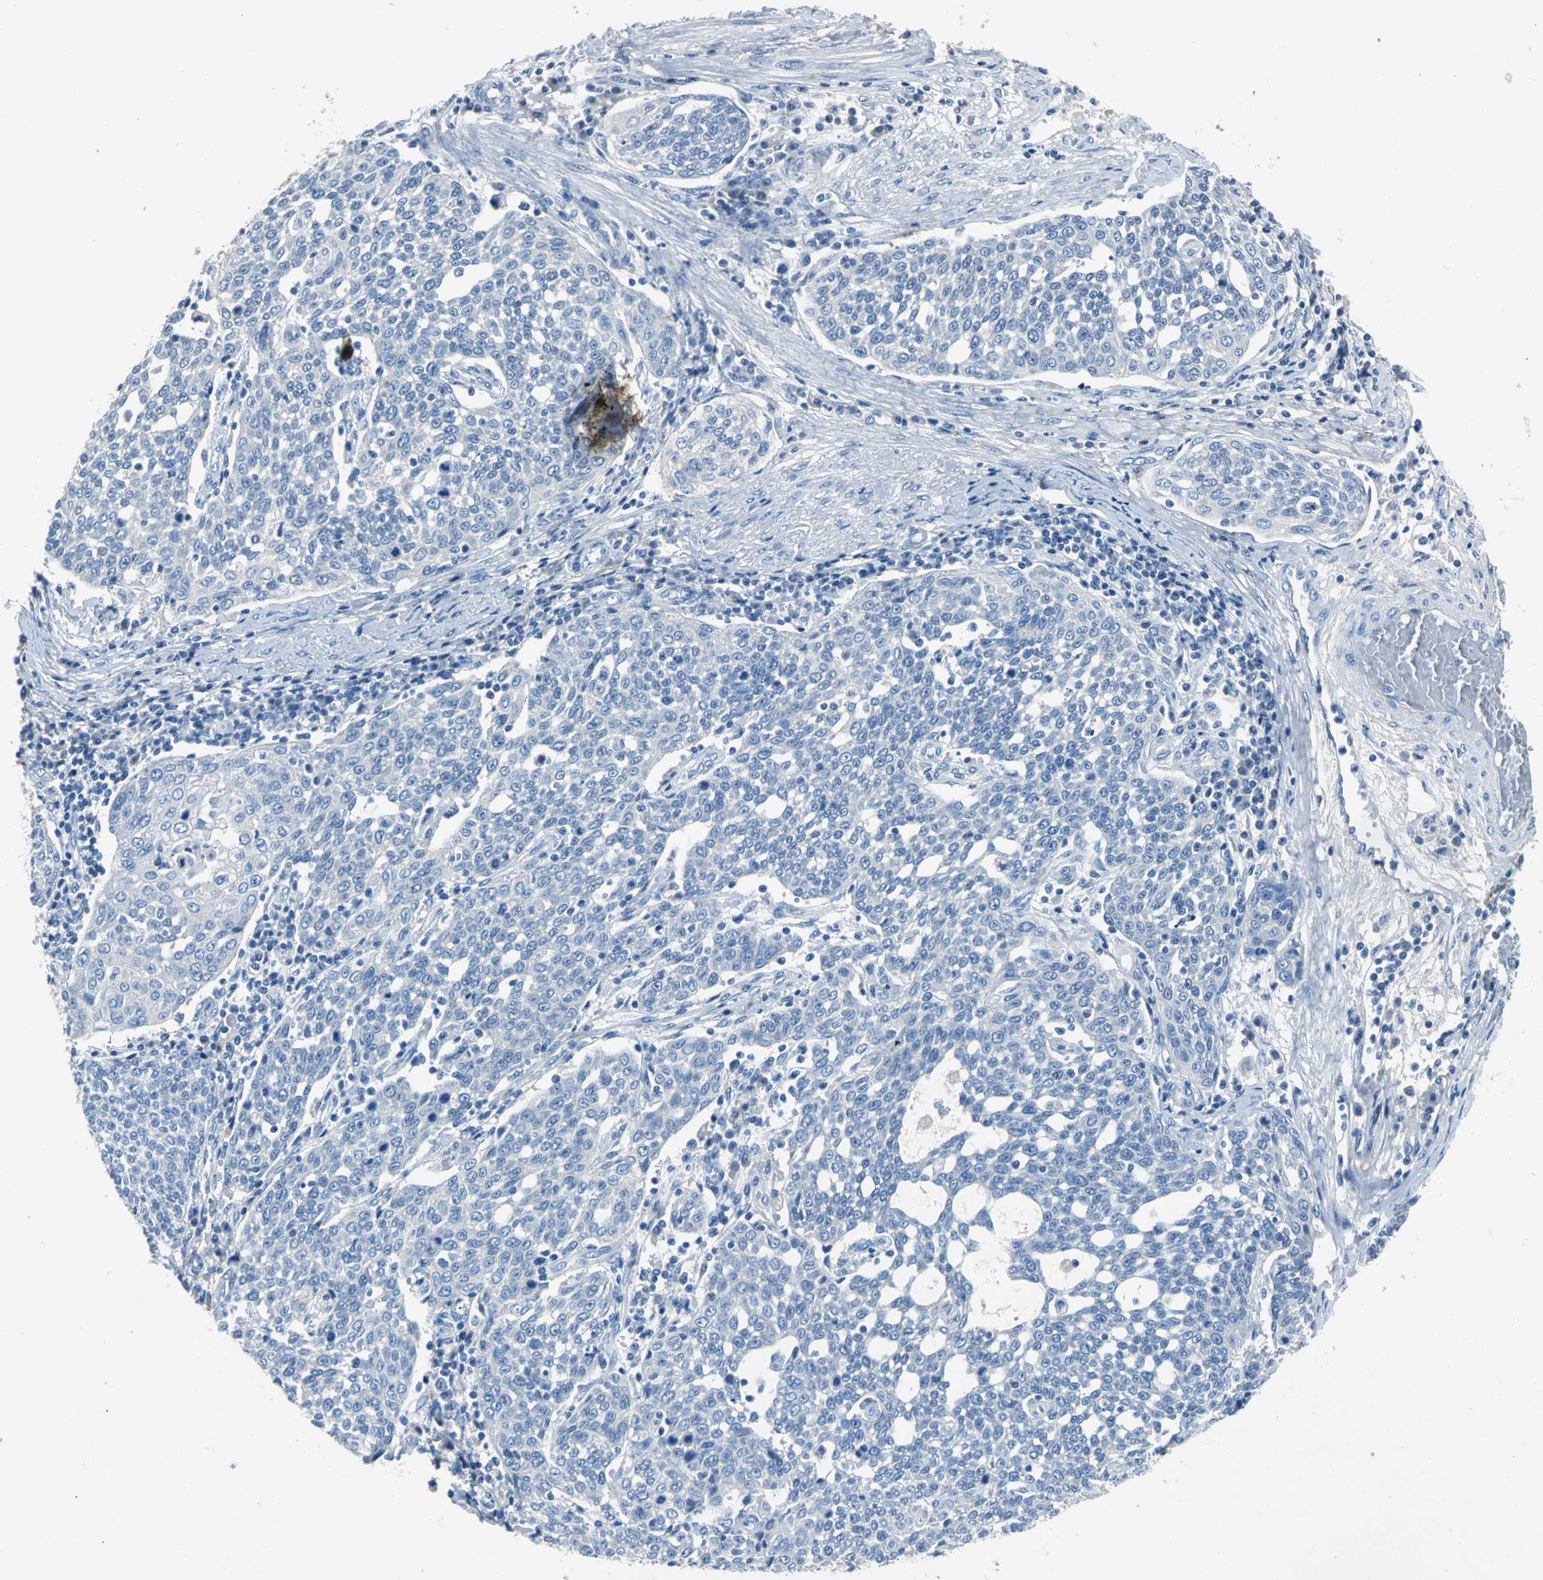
{"staining": {"intensity": "negative", "quantity": "none", "location": "none"}, "tissue": "cervical cancer", "cell_type": "Tumor cells", "image_type": "cancer", "snomed": [{"axis": "morphology", "description": "Squamous cell carcinoma, NOS"}, {"axis": "topography", "description": "Cervix"}], "caption": "Immunohistochemical staining of cervical squamous cell carcinoma shows no significant staining in tumor cells.", "gene": "EFNB3", "patient": {"sex": "female", "age": 34}}